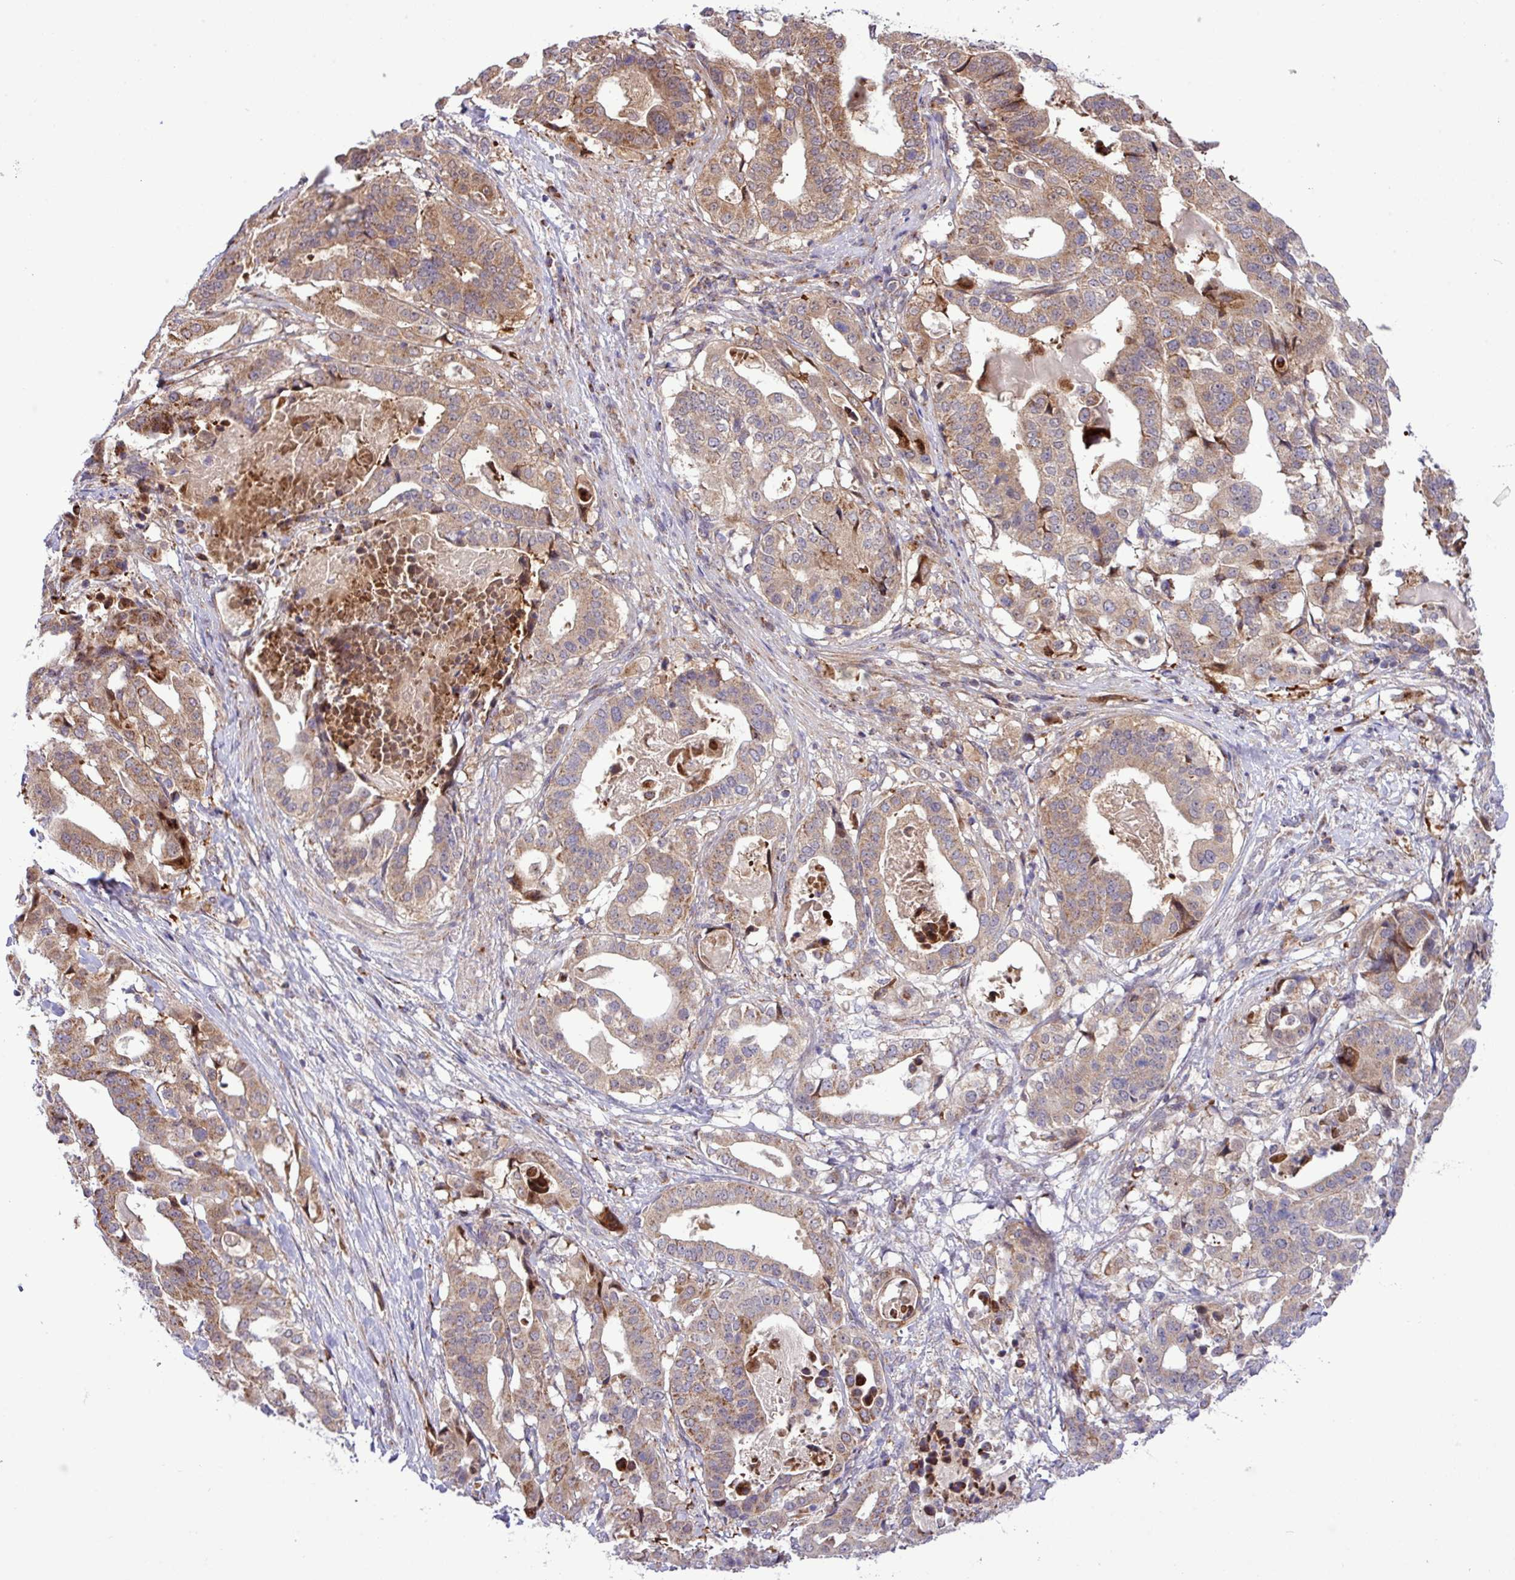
{"staining": {"intensity": "moderate", "quantity": ">75%", "location": "cytoplasmic/membranous"}, "tissue": "stomach cancer", "cell_type": "Tumor cells", "image_type": "cancer", "snomed": [{"axis": "morphology", "description": "Adenocarcinoma, NOS"}, {"axis": "topography", "description": "Stomach"}], "caption": "High-magnification brightfield microscopy of adenocarcinoma (stomach) stained with DAB (brown) and counterstained with hematoxylin (blue). tumor cells exhibit moderate cytoplasmic/membranous expression is present in about>75% of cells.", "gene": "B3GNT9", "patient": {"sex": "male", "age": 48}}